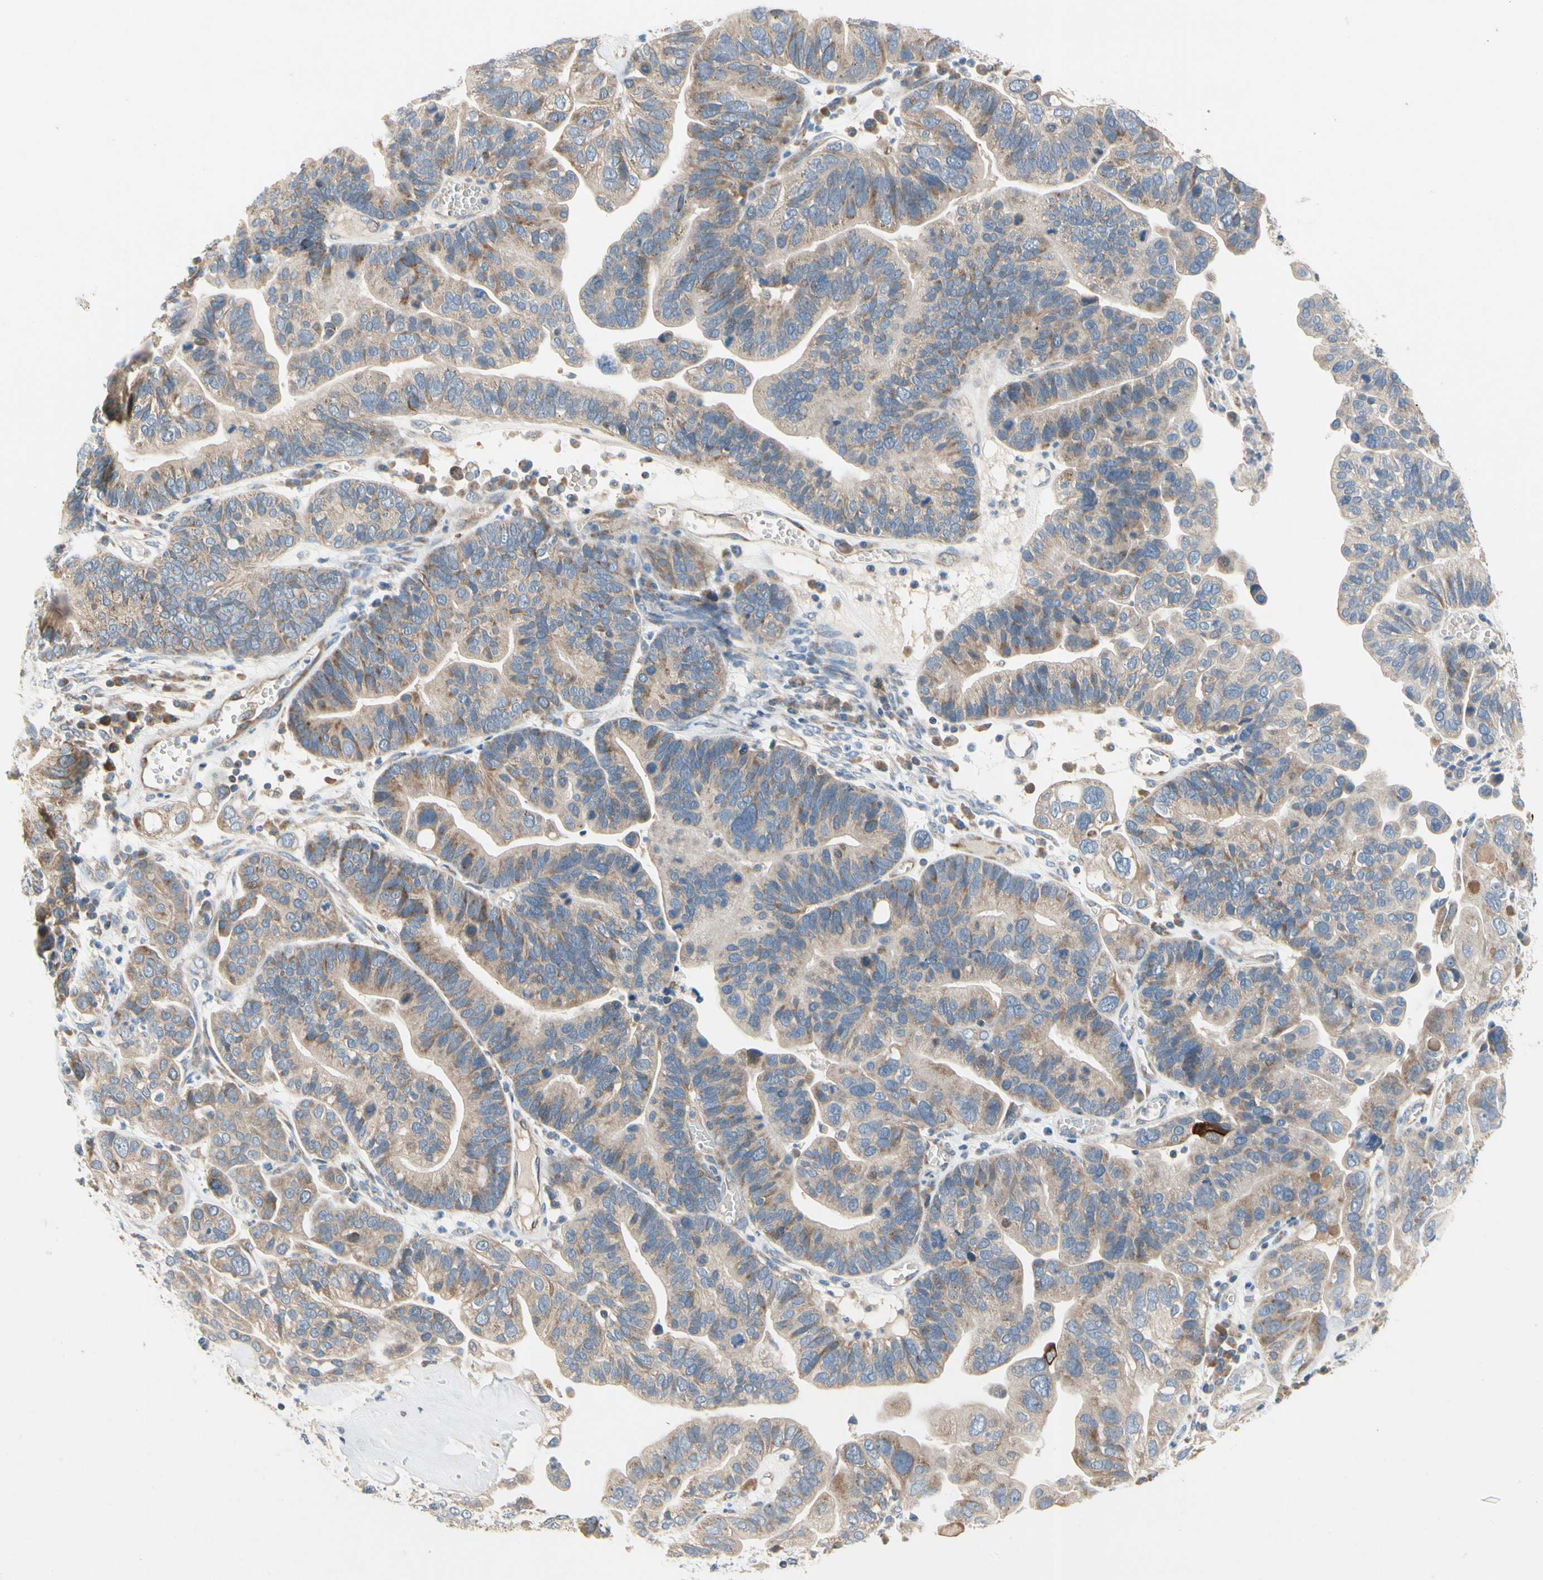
{"staining": {"intensity": "moderate", "quantity": ">75%", "location": "cytoplasmic/membranous"}, "tissue": "ovarian cancer", "cell_type": "Tumor cells", "image_type": "cancer", "snomed": [{"axis": "morphology", "description": "Cystadenocarcinoma, serous, NOS"}, {"axis": "topography", "description": "Ovary"}], "caption": "Brown immunohistochemical staining in human ovarian cancer demonstrates moderate cytoplasmic/membranous positivity in about >75% of tumor cells.", "gene": "KLHDC8B", "patient": {"sex": "female", "age": 56}}